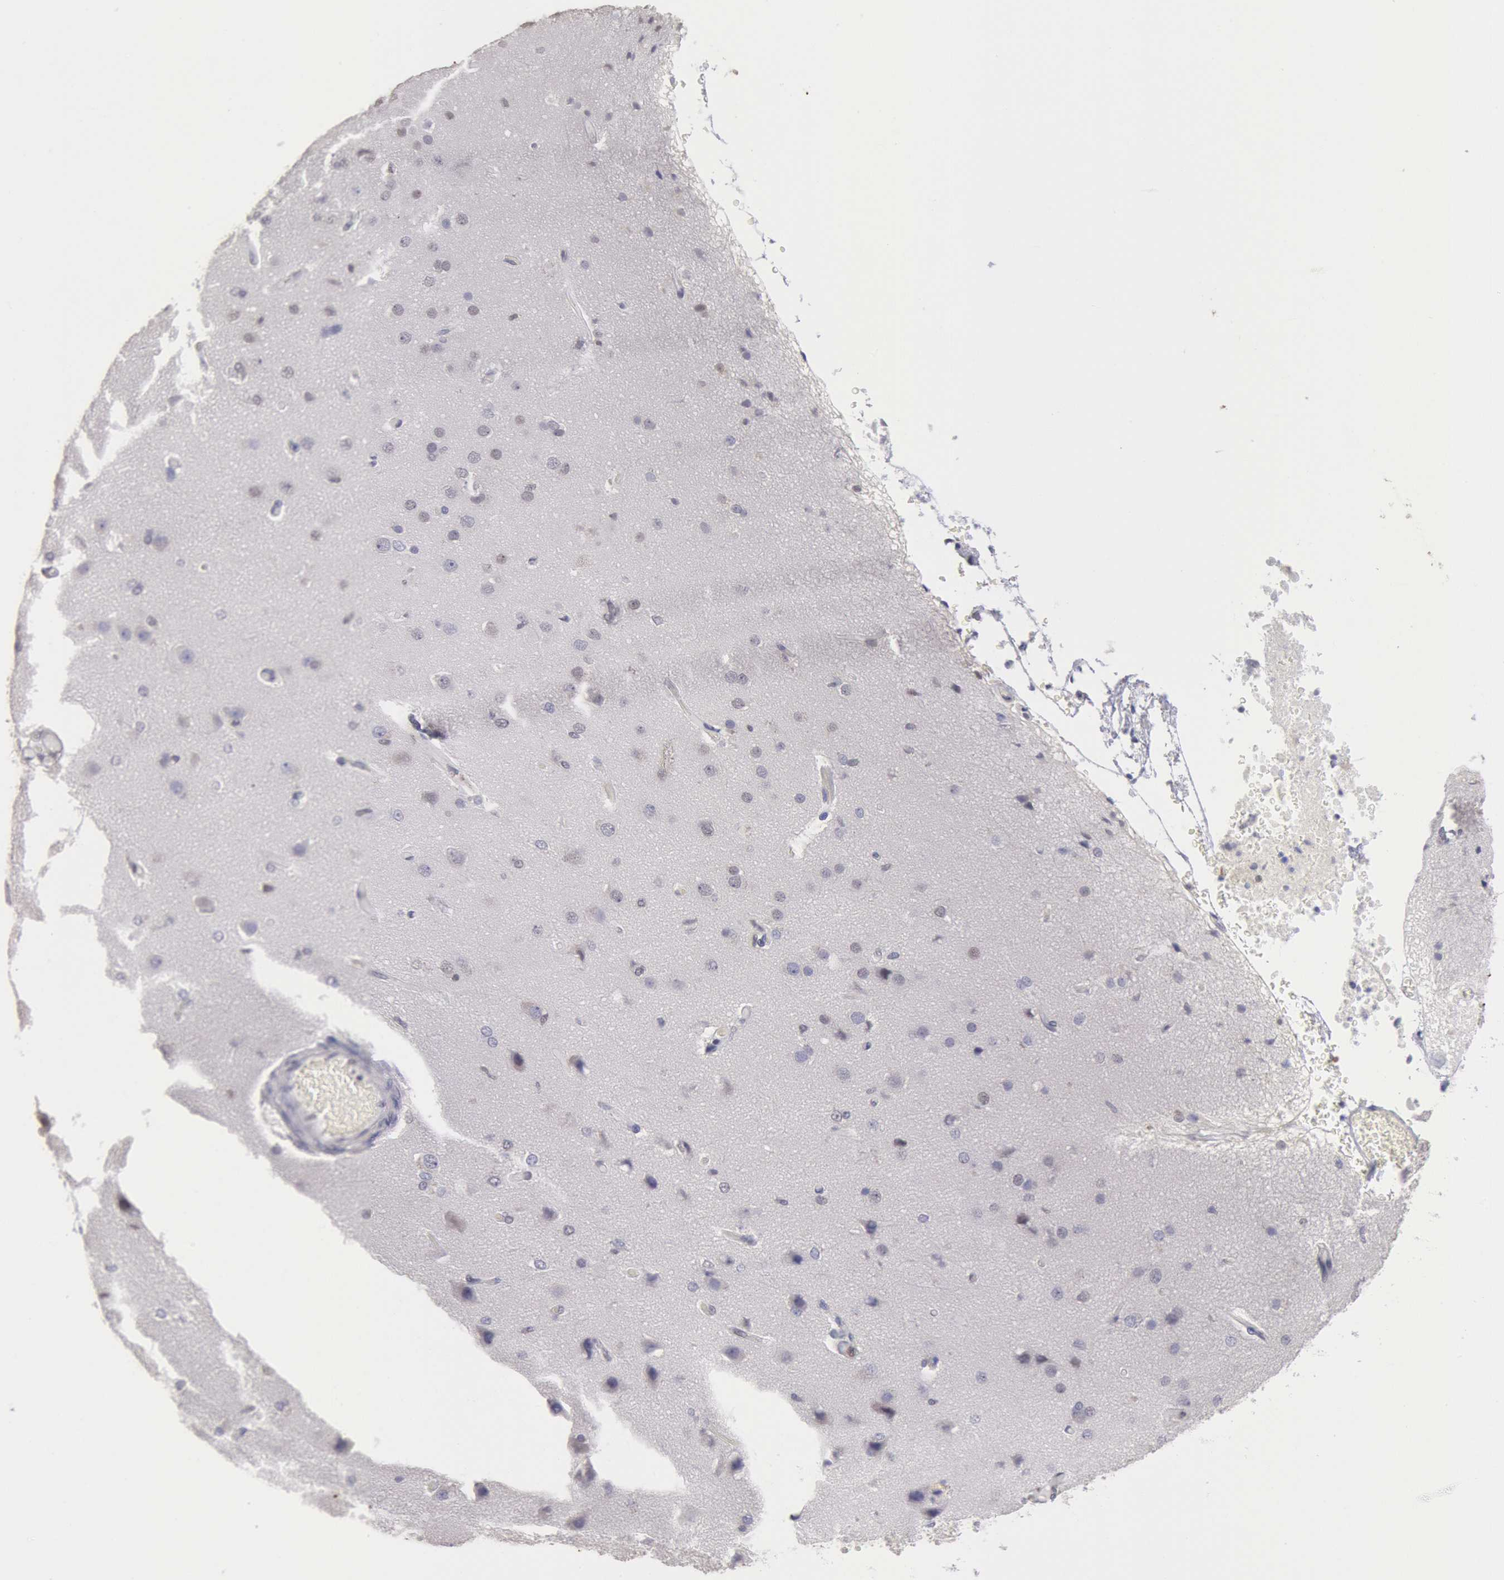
{"staining": {"intensity": "negative", "quantity": "none", "location": "none"}, "tissue": "cerebral cortex", "cell_type": "Endothelial cells", "image_type": "normal", "snomed": [{"axis": "morphology", "description": "Normal tissue, NOS"}, {"axis": "morphology", "description": "Glioma, malignant, High grade"}, {"axis": "topography", "description": "Cerebral cortex"}], "caption": "Immunohistochemical staining of benign cerebral cortex displays no significant expression in endothelial cells. Brightfield microscopy of immunohistochemistry stained with DAB (3,3'-diaminobenzidine) (brown) and hematoxylin (blue), captured at high magnification.", "gene": "MYH6", "patient": {"sex": "male", "age": 77}}